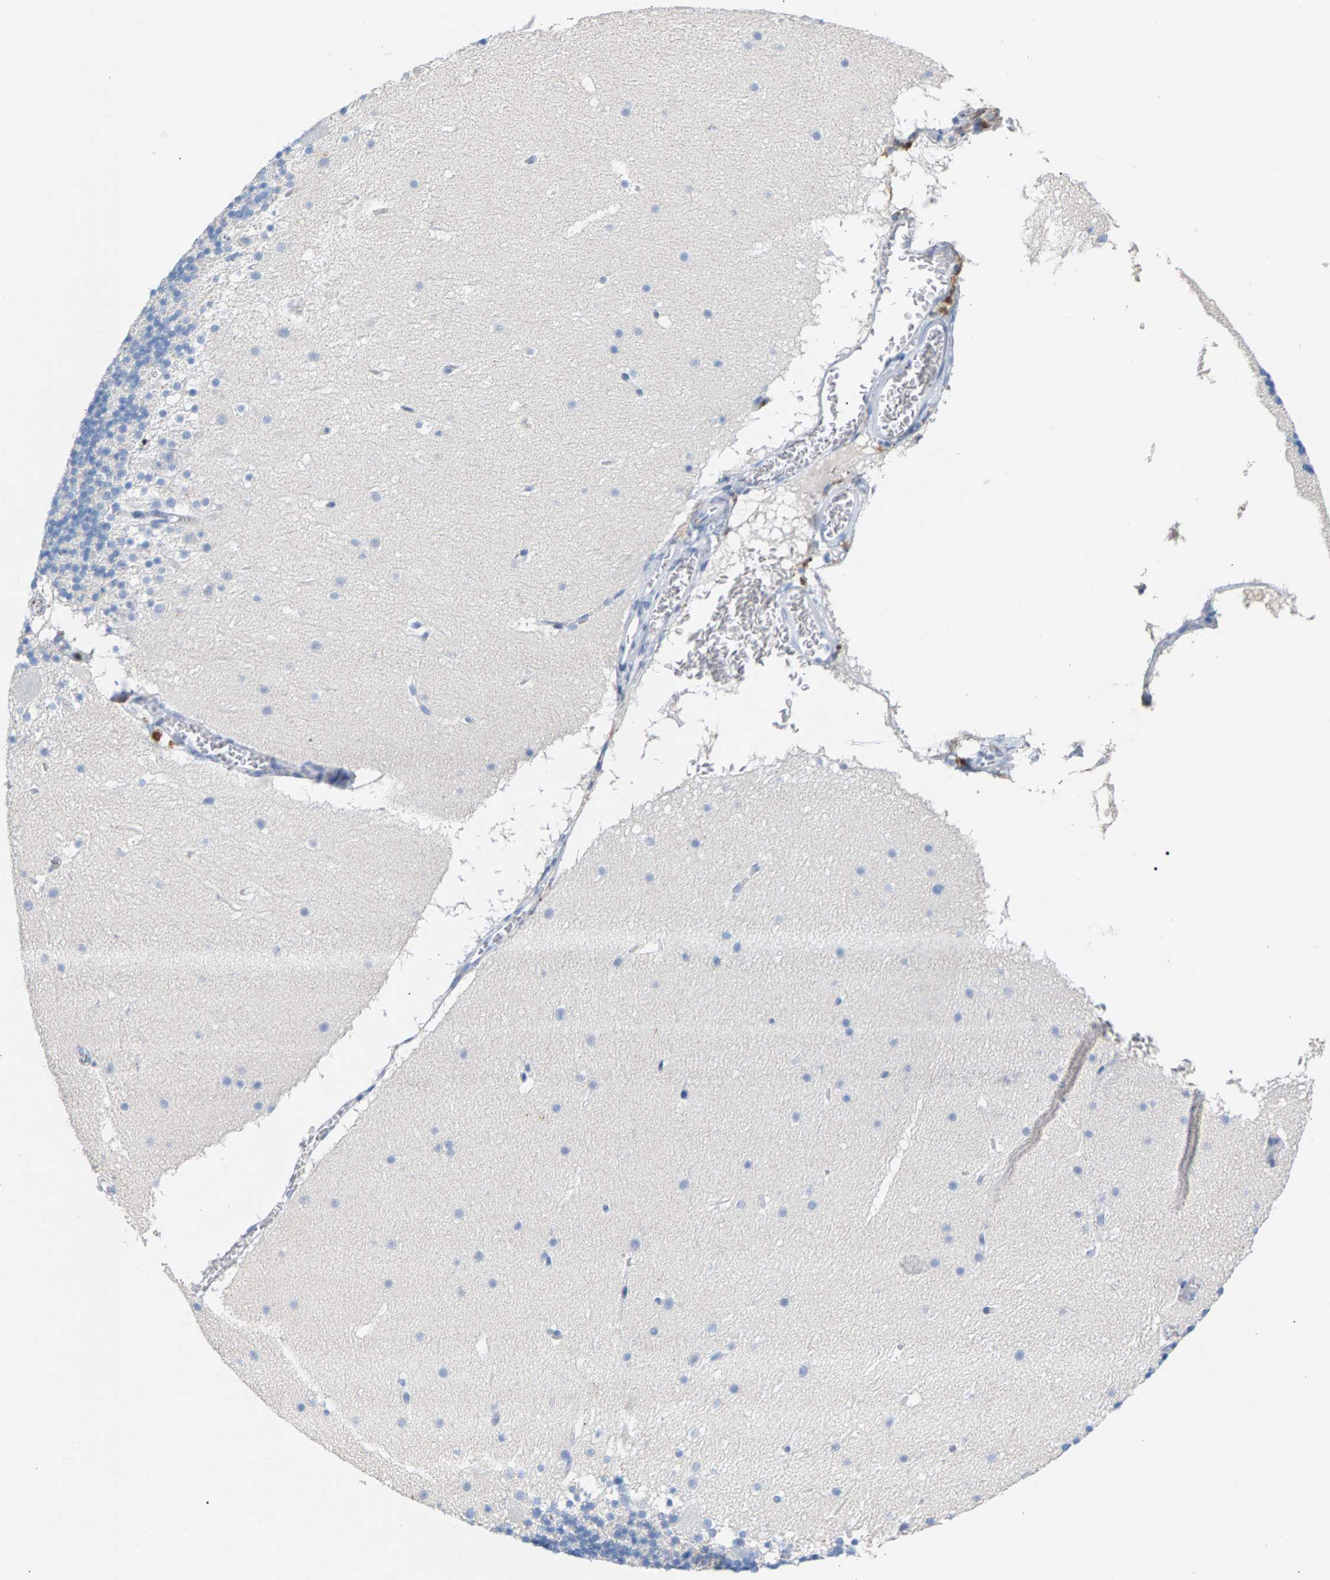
{"staining": {"intensity": "negative", "quantity": "none", "location": "none"}, "tissue": "cerebellum", "cell_type": "Cells in granular layer", "image_type": "normal", "snomed": [{"axis": "morphology", "description": "Normal tissue, NOS"}, {"axis": "topography", "description": "Cerebellum"}], "caption": "The IHC photomicrograph has no significant positivity in cells in granular layer of cerebellum. Nuclei are stained in blue.", "gene": "APOH", "patient": {"sex": "male", "age": 45}}